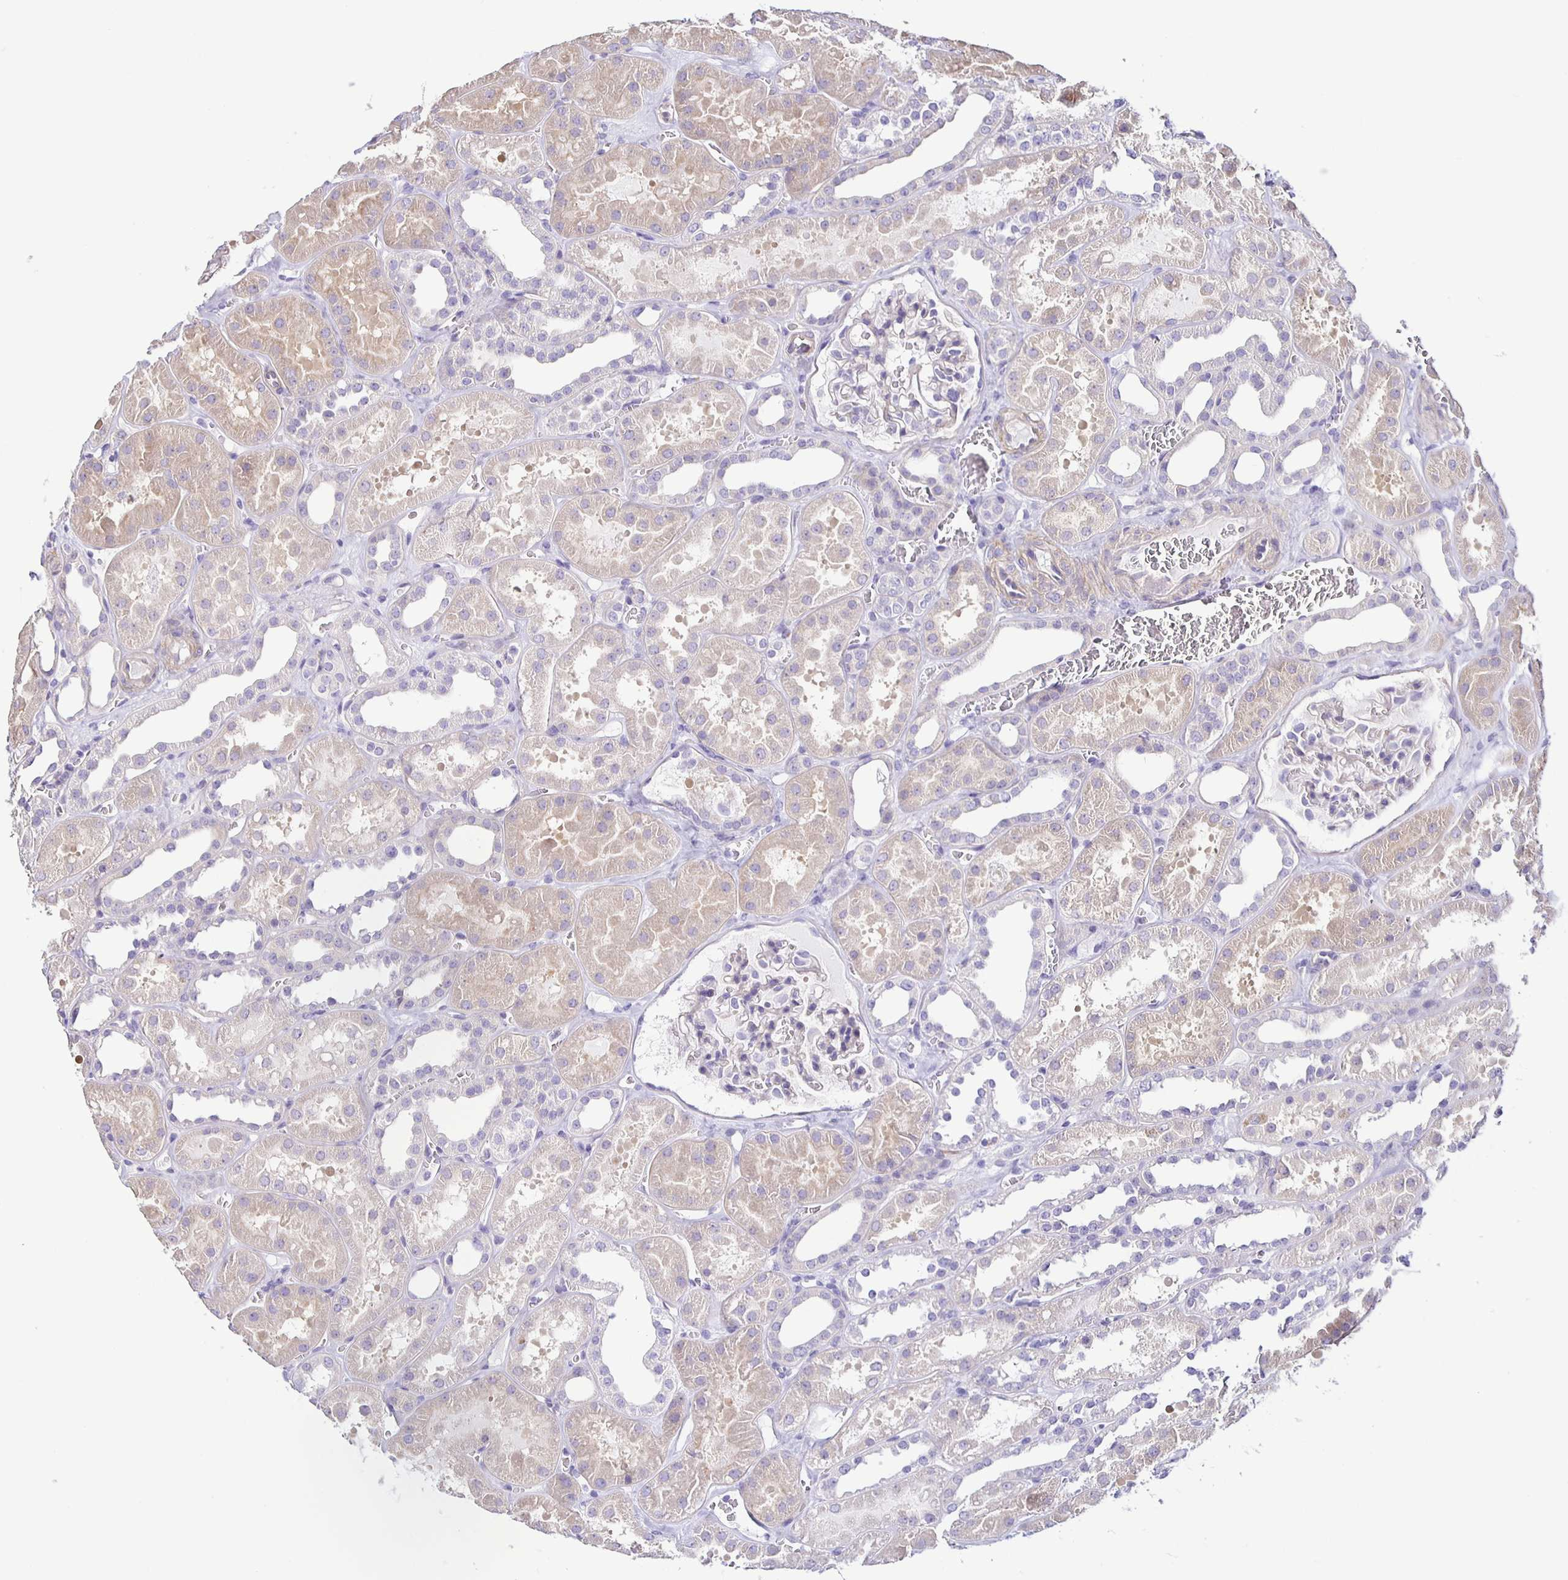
{"staining": {"intensity": "negative", "quantity": "none", "location": "none"}, "tissue": "kidney", "cell_type": "Cells in glomeruli", "image_type": "normal", "snomed": [{"axis": "morphology", "description": "Normal tissue, NOS"}, {"axis": "topography", "description": "Kidney"}], "caption": "Immunohistochemistry (IHC) of normal kidney displays no positivity in cells in glomeruli.", "gene": "BOLL", "patient": {"sex": "female", "age": 41}}